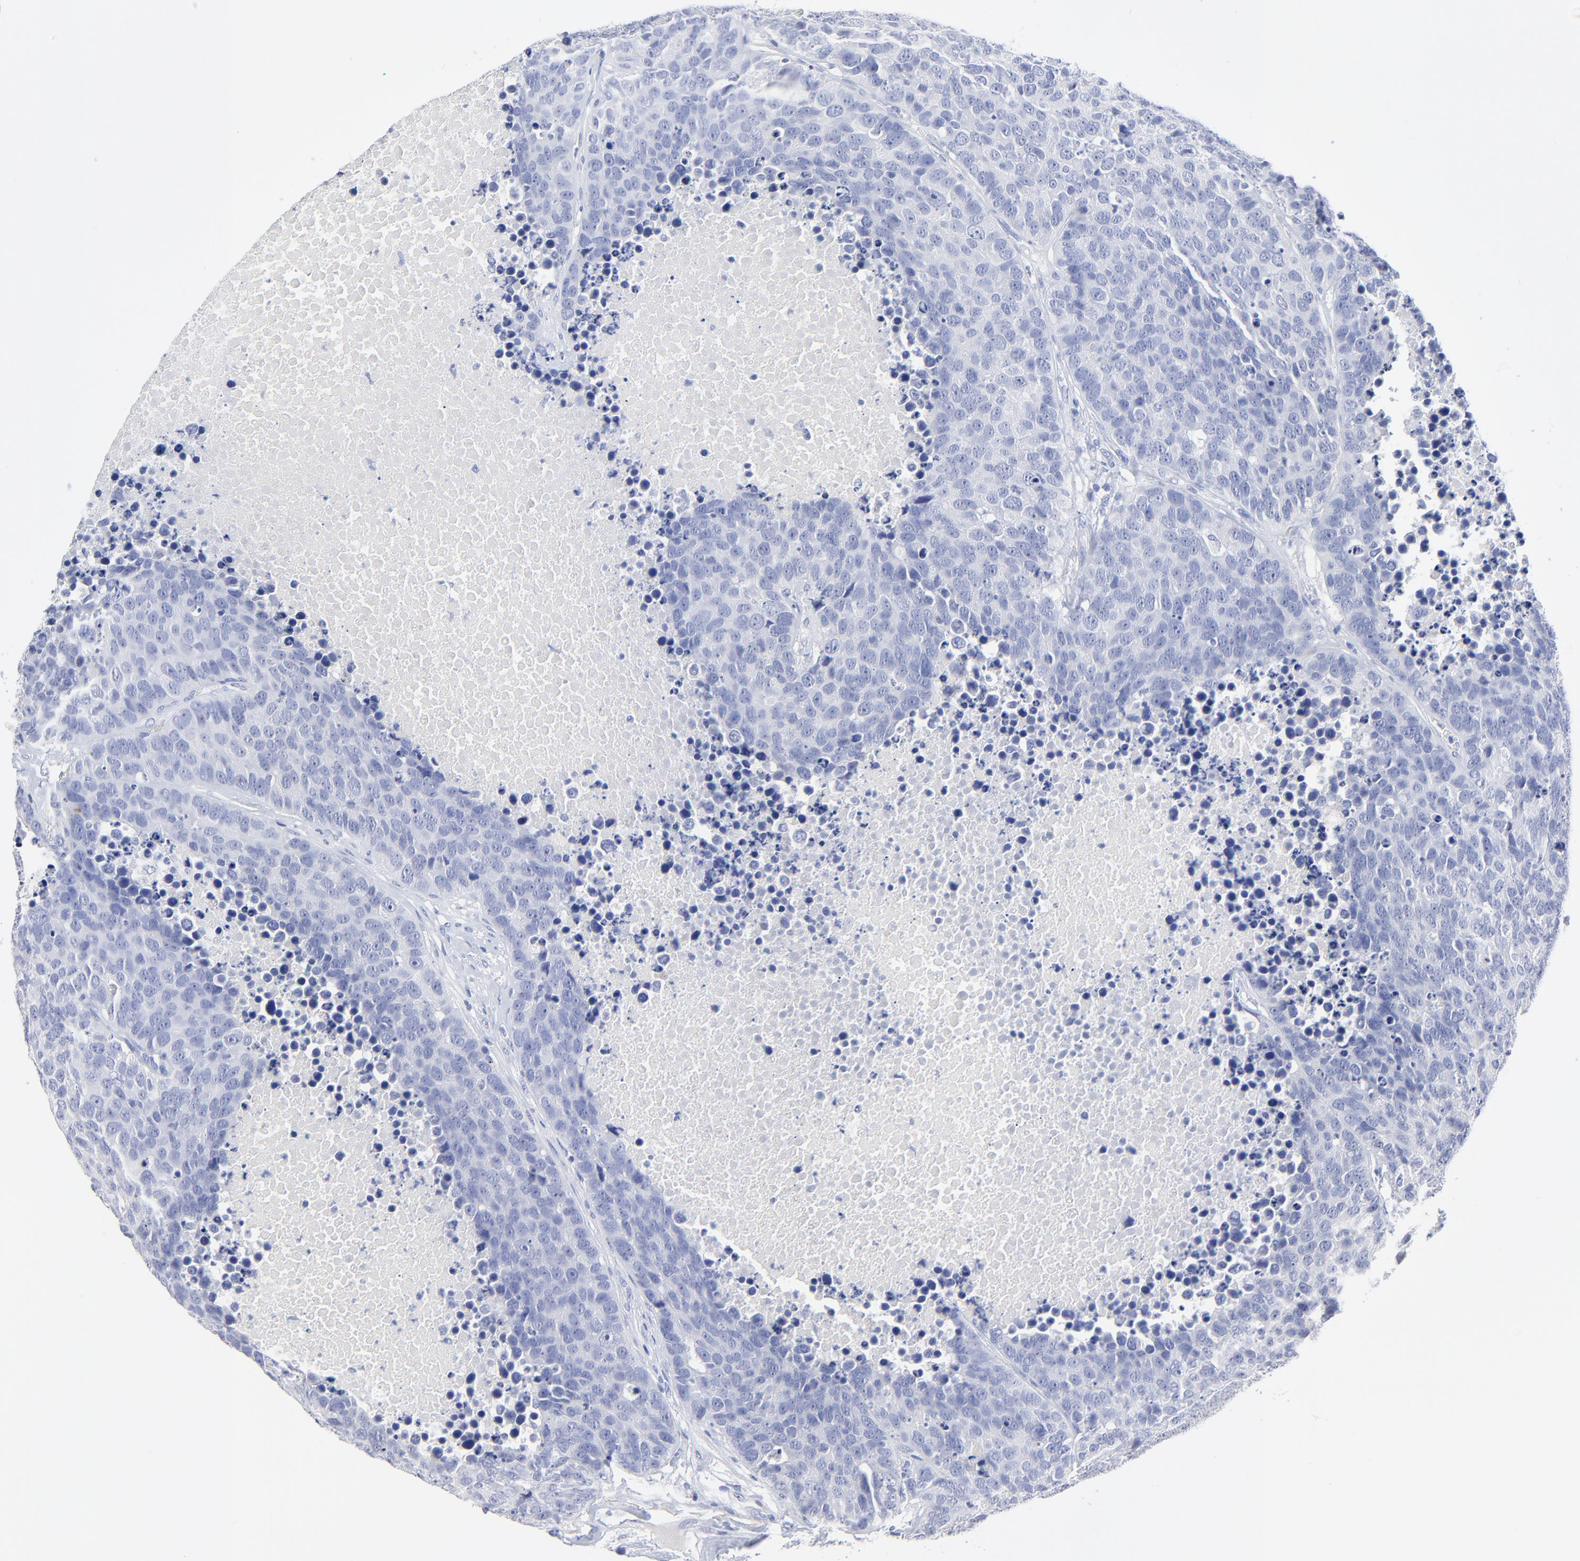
{"staining": {"intensity": "negative", "quantity": "none", "location": "none"}, "tissue": "carcinoid", "cell_type": "Tumor cells", "image_type": "cancer", "snomed": [{"axis": "morphology", "description": "Carcinoid, malignant, NOS"}, {"axis": "topography", "description": "Lung"}], "caption": "There is no significant staining in tumor cells of malignant carcinoid. (Stains: DAB immunohistochemistry (IHC) with hematoxylin counter stain, Microscopy: brightfield microscopy at high magnification).", "gene": "SULT4A1", "patient": {"sex": "male", "age": 60}}